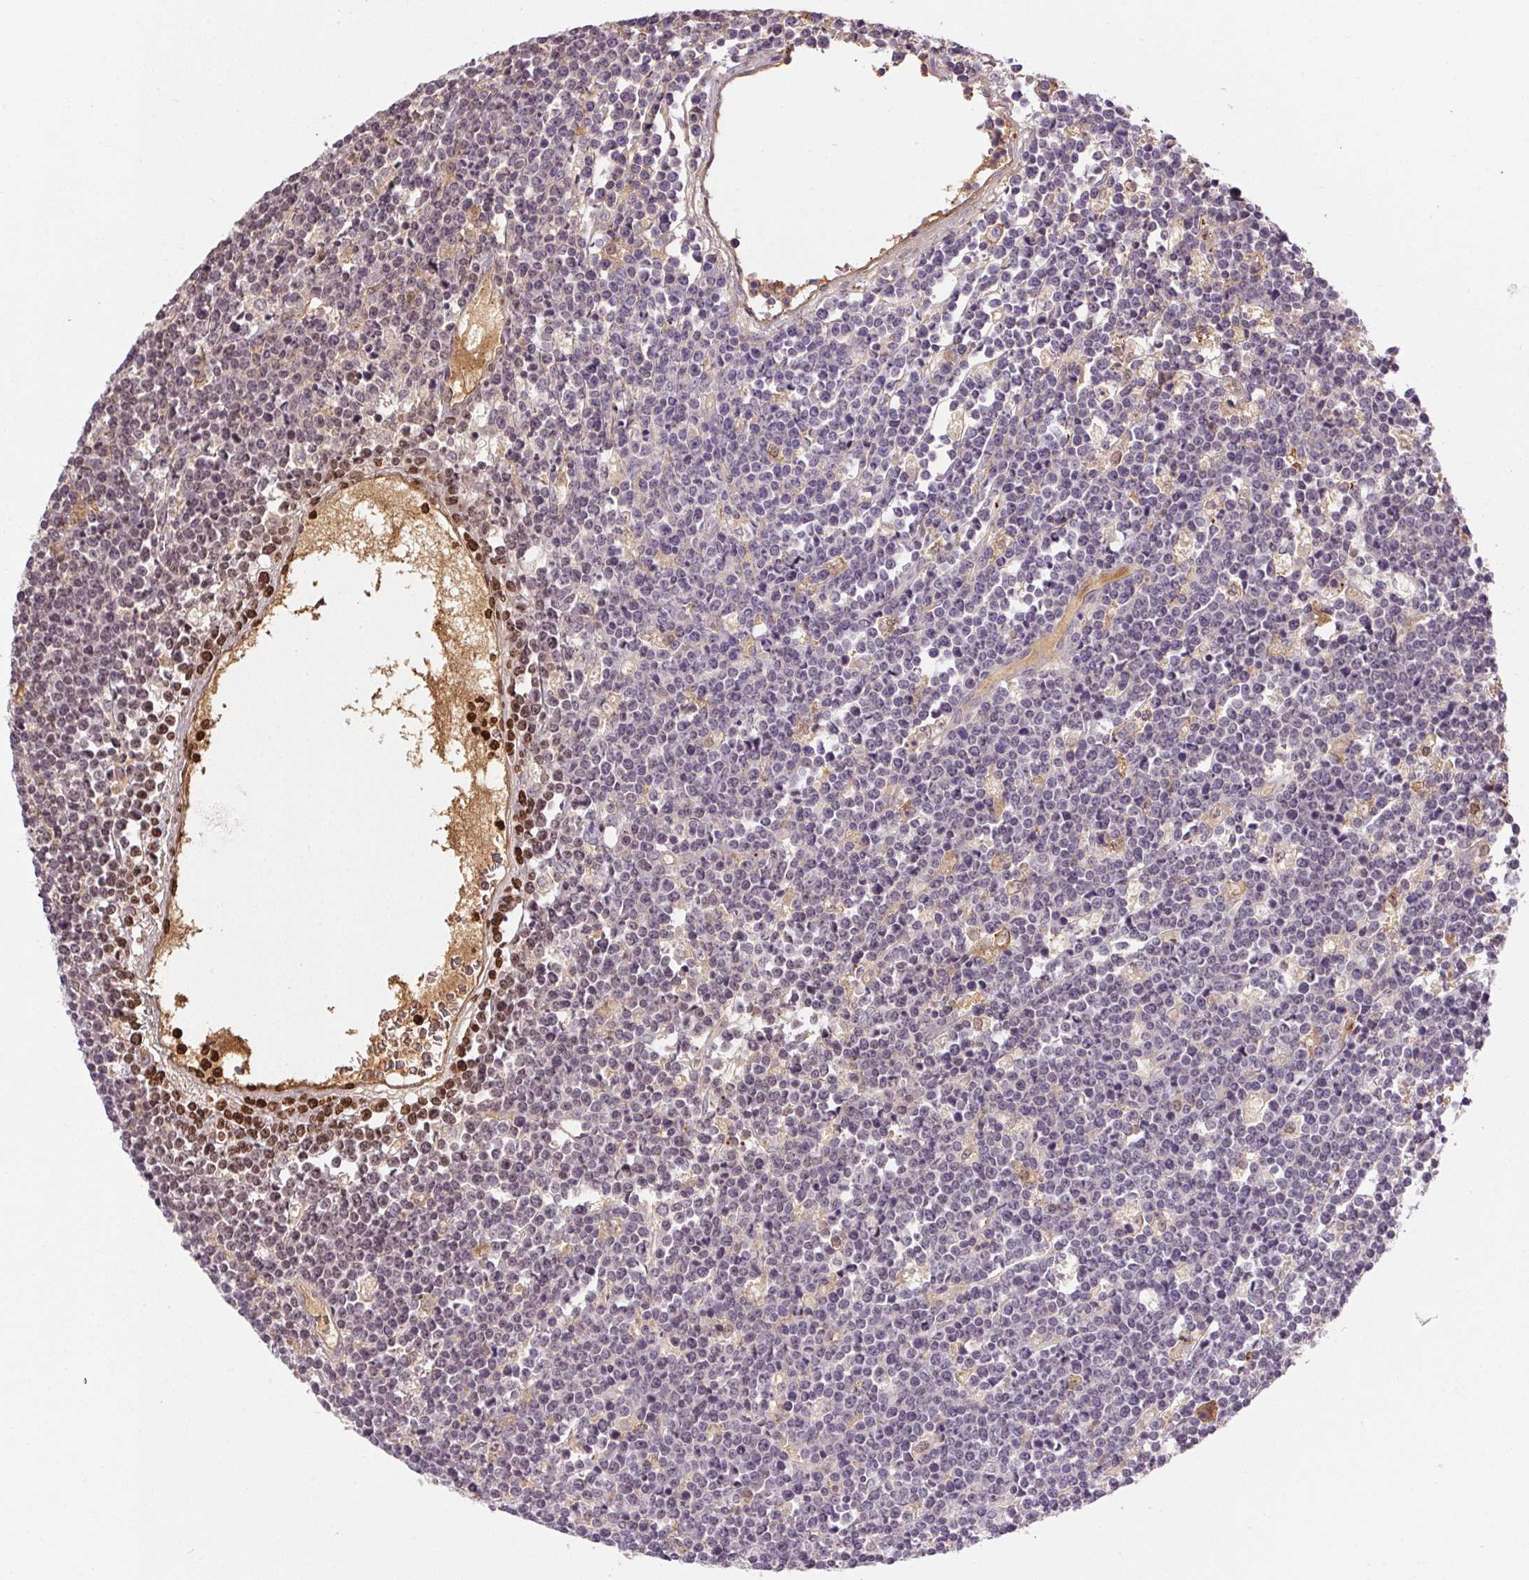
{"staining": {"intensity": "negative", "quantity": "none", "location": "none"}, "tissue": "lymphoma", "cell_type": "Tumor cells", "image_type": "cancer", "snomed": [{"axis": "morphology", "description": "Malignant lymphoma, non-Hodgkin's type, High grade"}, {"axis": "topography", "description": "Ovary"}], "caption": "Lymphoma was stained to show a protein in brown. There is no significant staining in tumor cells.", "gene": "ORM1", "patient": {"sex": "female", "age": 56}}